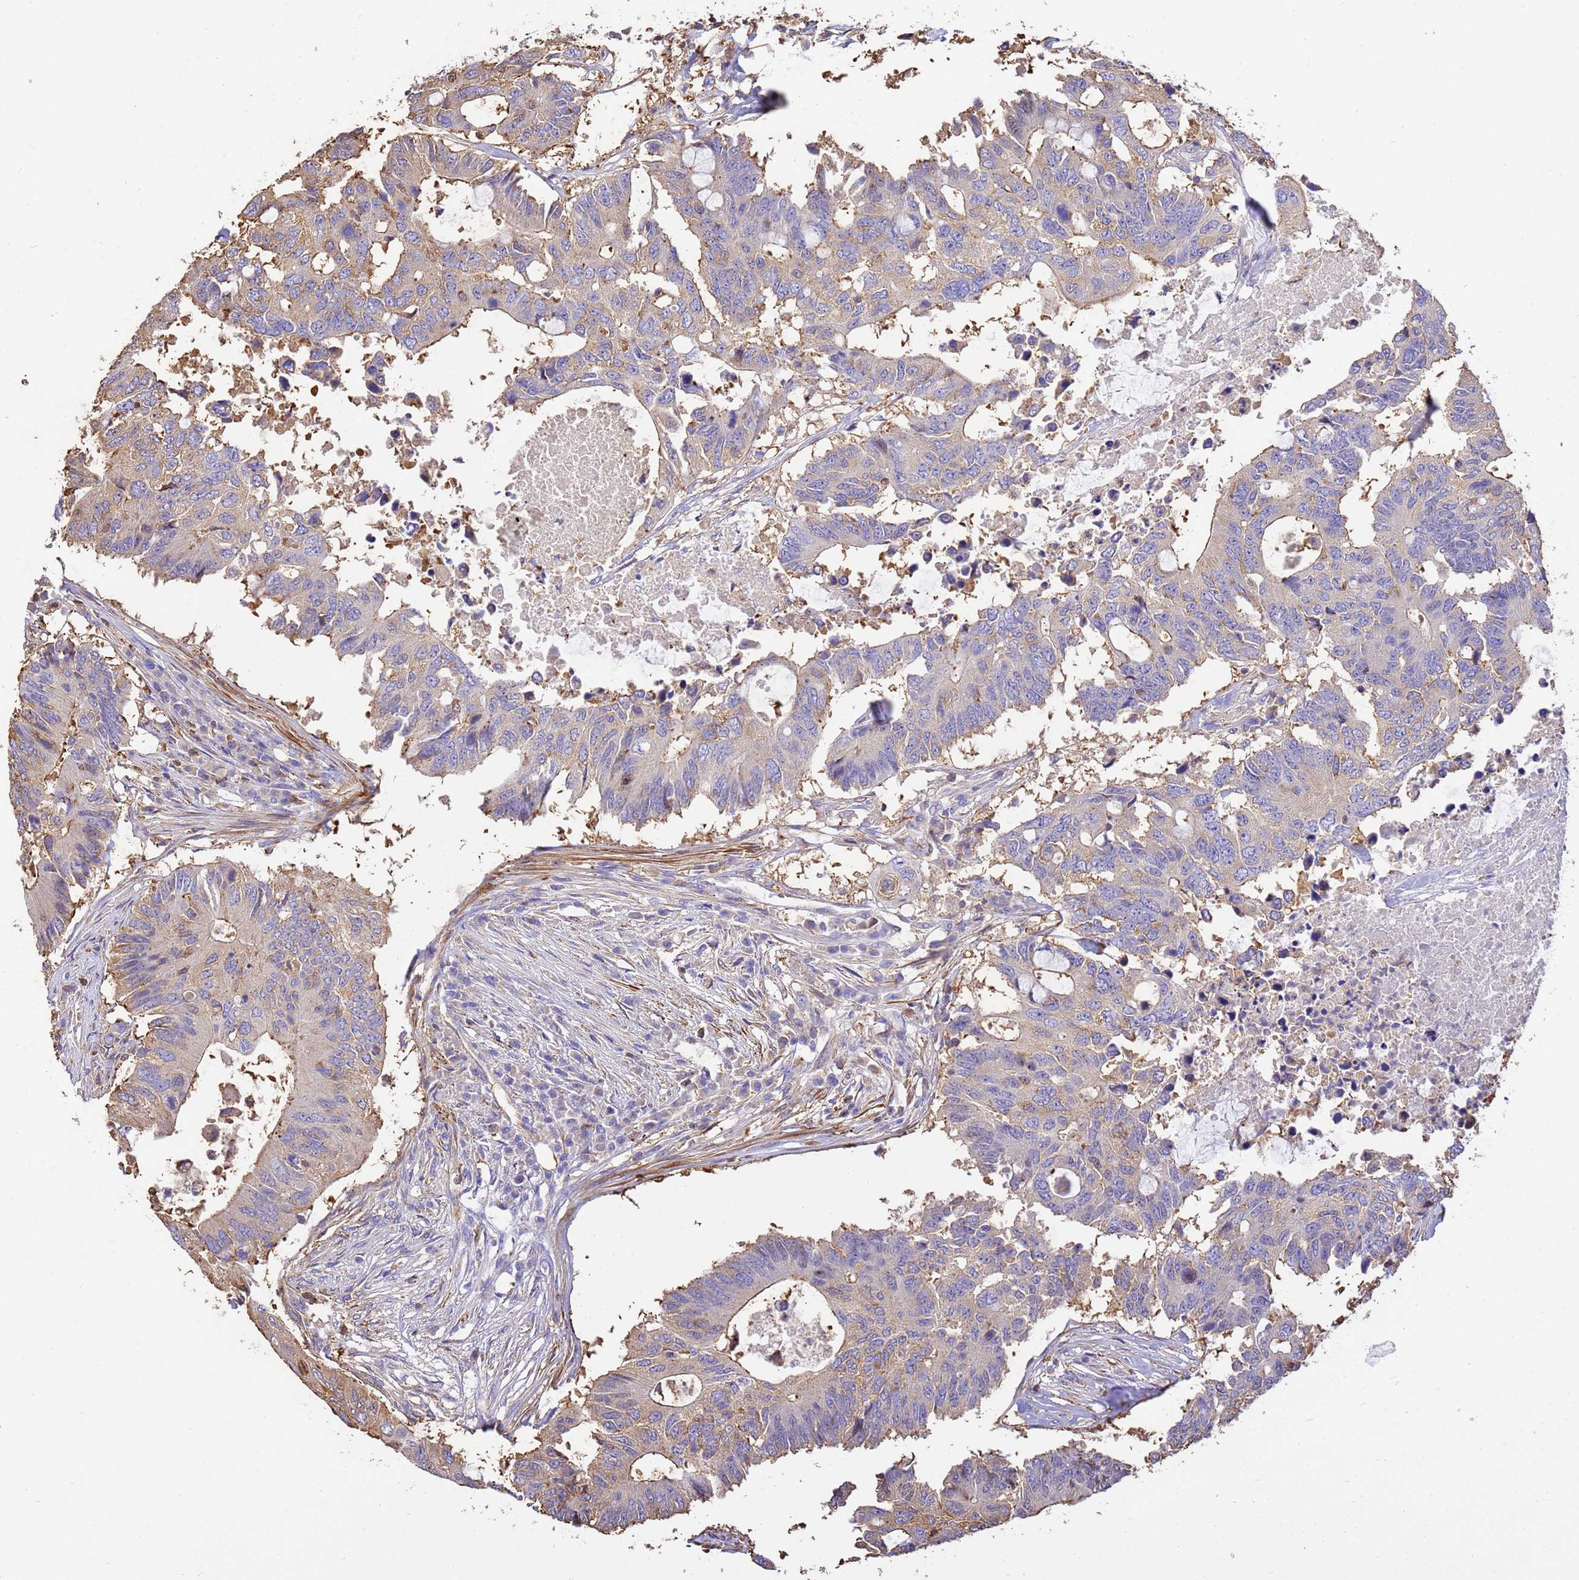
{"staining": {"intensity": "weak", "quantity": "25%-75%", "location": "cytoplasmic/membranous"}, "tissue": "colorectal cancer", "cell_type": "Tumor cells", "image_type": "cancer", "snomed": [{"axis": "morphology", "description": "Adenocarcinoma, NOS"}, {"axis": "topography", "description": "Colon"}], "caption": "Immunohistochemical staining of human colorectal adenocarcinoma exhibits low levels of weak cytoplasmic/membranous positivity in about 25%-75% of tumor cells.", "gene": "WDR64", "patient": {"sex": "male", "age": 71}}